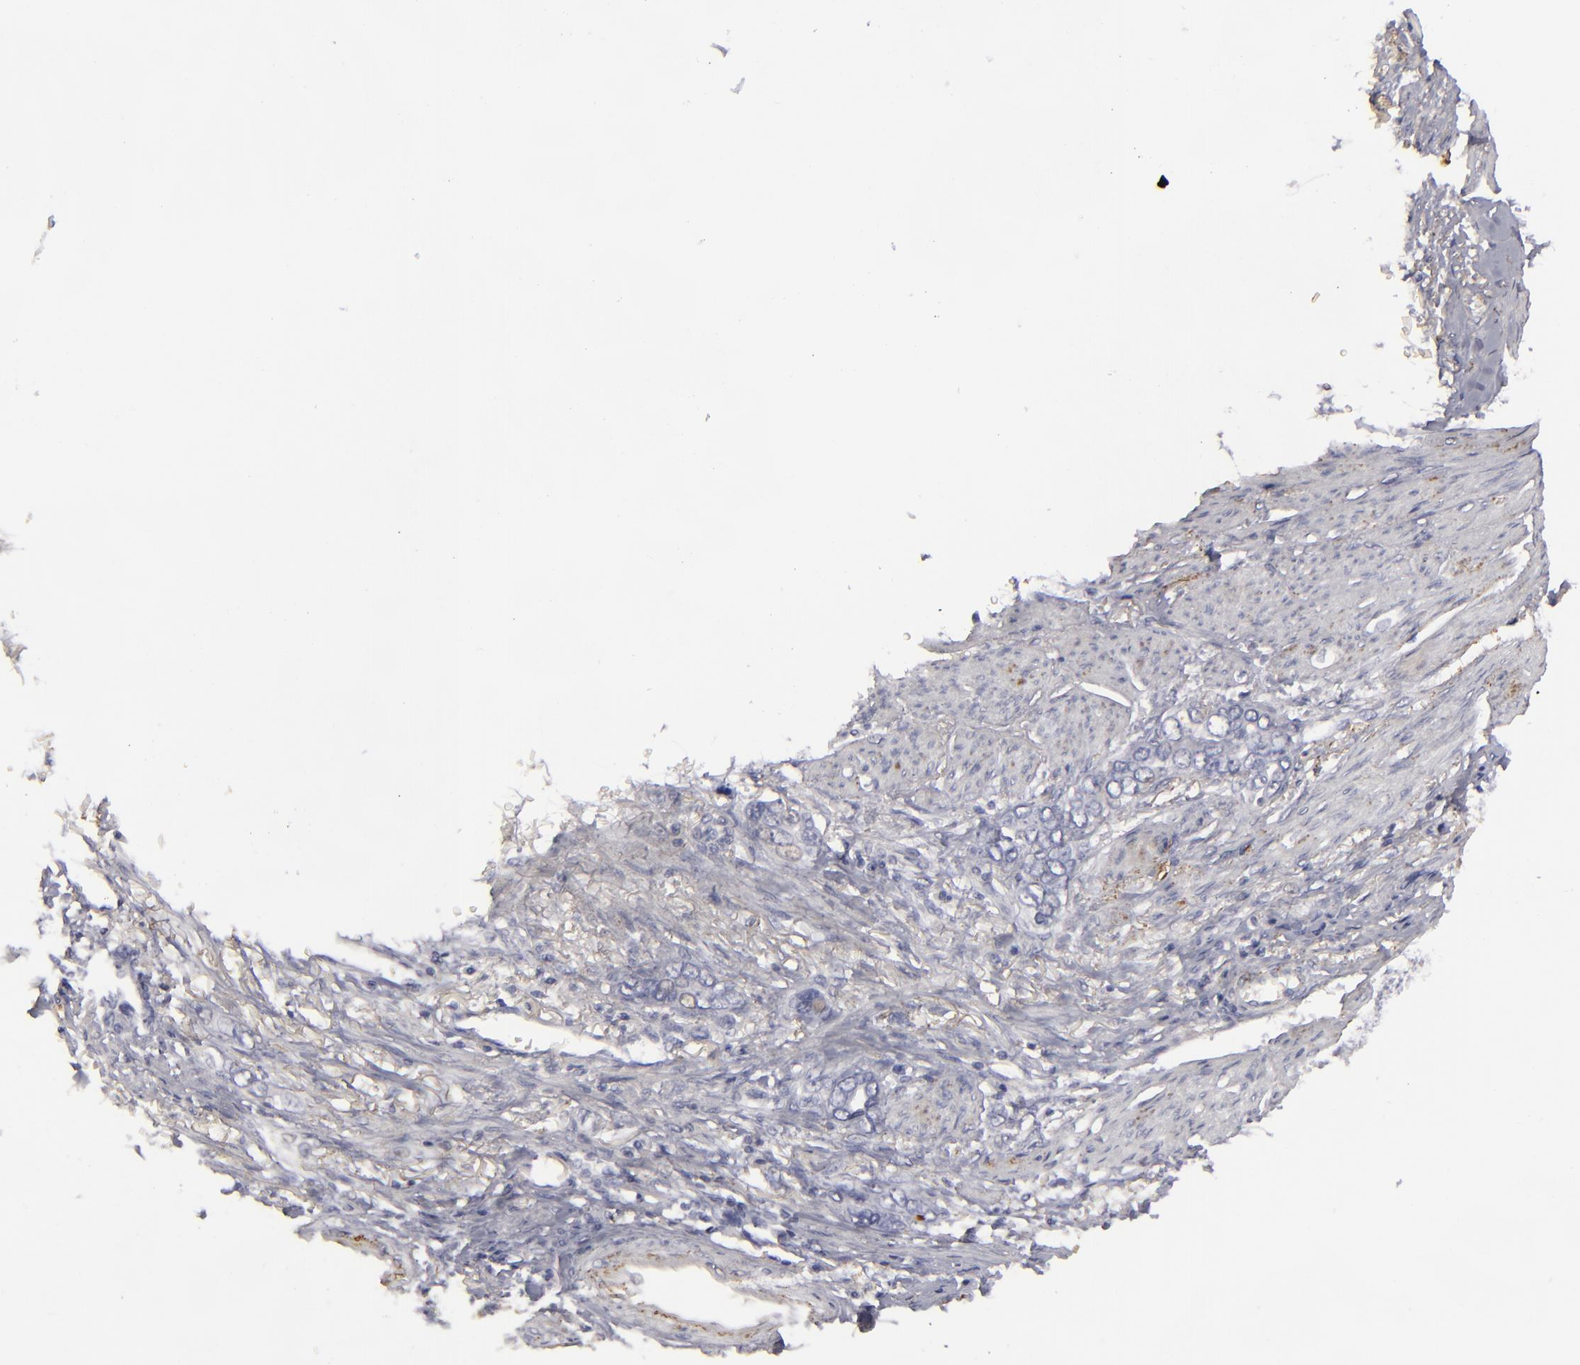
{"staining": {"intensity": "negative", "quantity": "none", "location": "none"}, "tissue": "stomach cancer", "cell_type": "Tumor cells", "image_type": "cancer", "snomed": [{"axis": "morphology", "description": "Adenocarcinoma, NOS"}, {"axis": "topography", "description": "Stomach"}], "caption": "This is a image of IHC staining of stomach adenocarcinoma, which shows no positivity in tumor cells. (DAB (3,3'-diaminobenzidine) immunohistochemistry, high magnification).", "gene": "C9", "patient": {"sex": "male", "age": 78}}